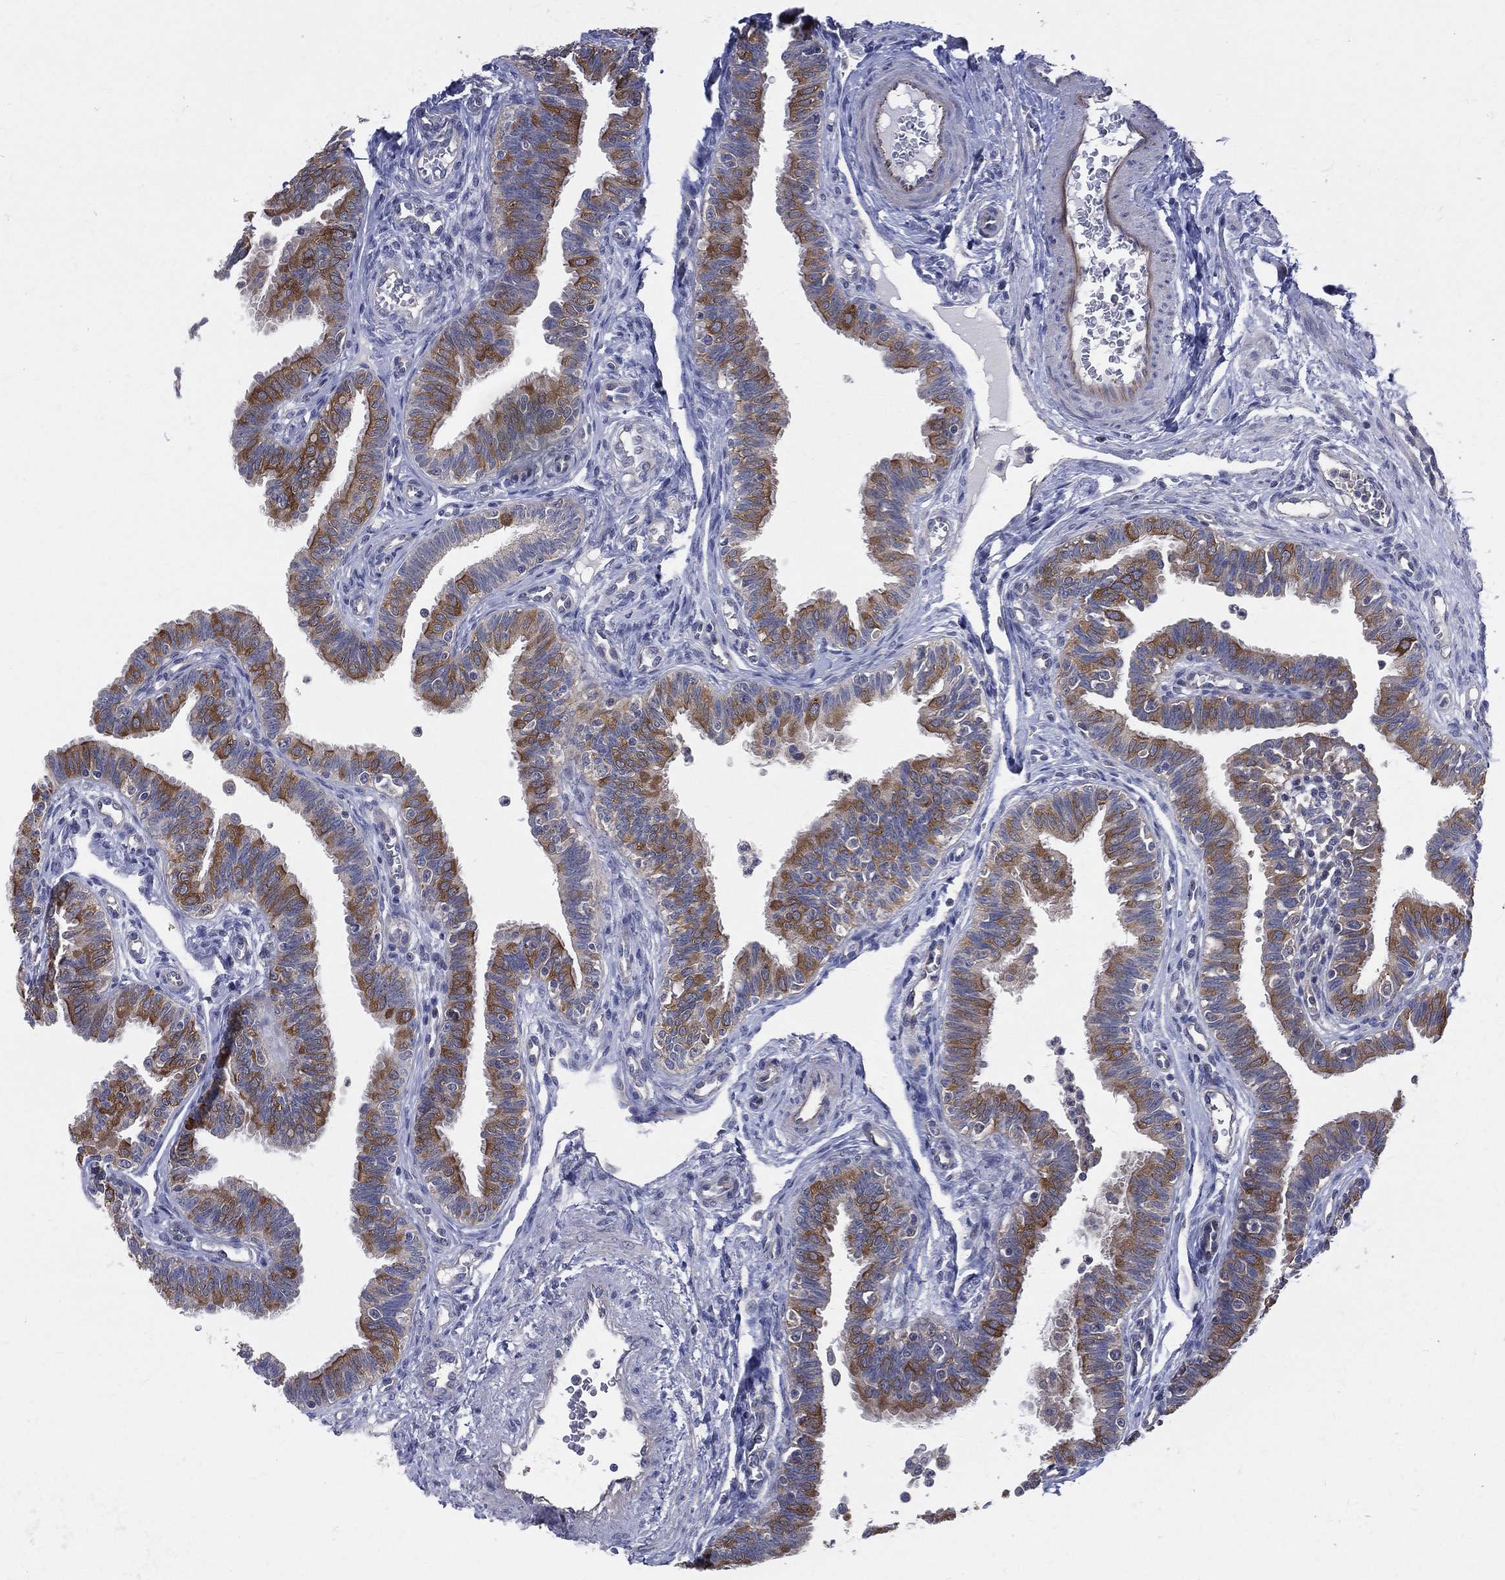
{"staining": {"intensity": "strong", "quantity": "25%-75%", "location": "cytoplasmic/membranous"}, "tissue": "fallopian tube", "cell_type": "Glandular cells", "image_type": "normal", "snomed": [{"axis": "morphology", "description": "Normal tissue, NOS"}, {"axis": "topography", "description": "Fallopian tube"}], "caption": "This is an image of immunohistochemistry (IHC) staining of unremarkable fallopian tube, which shows strong positivity in the cytoplasmic/membranous of glandular cells.", "gene": "POMZP3", "patient": {"sex": "female", "age": 36}}